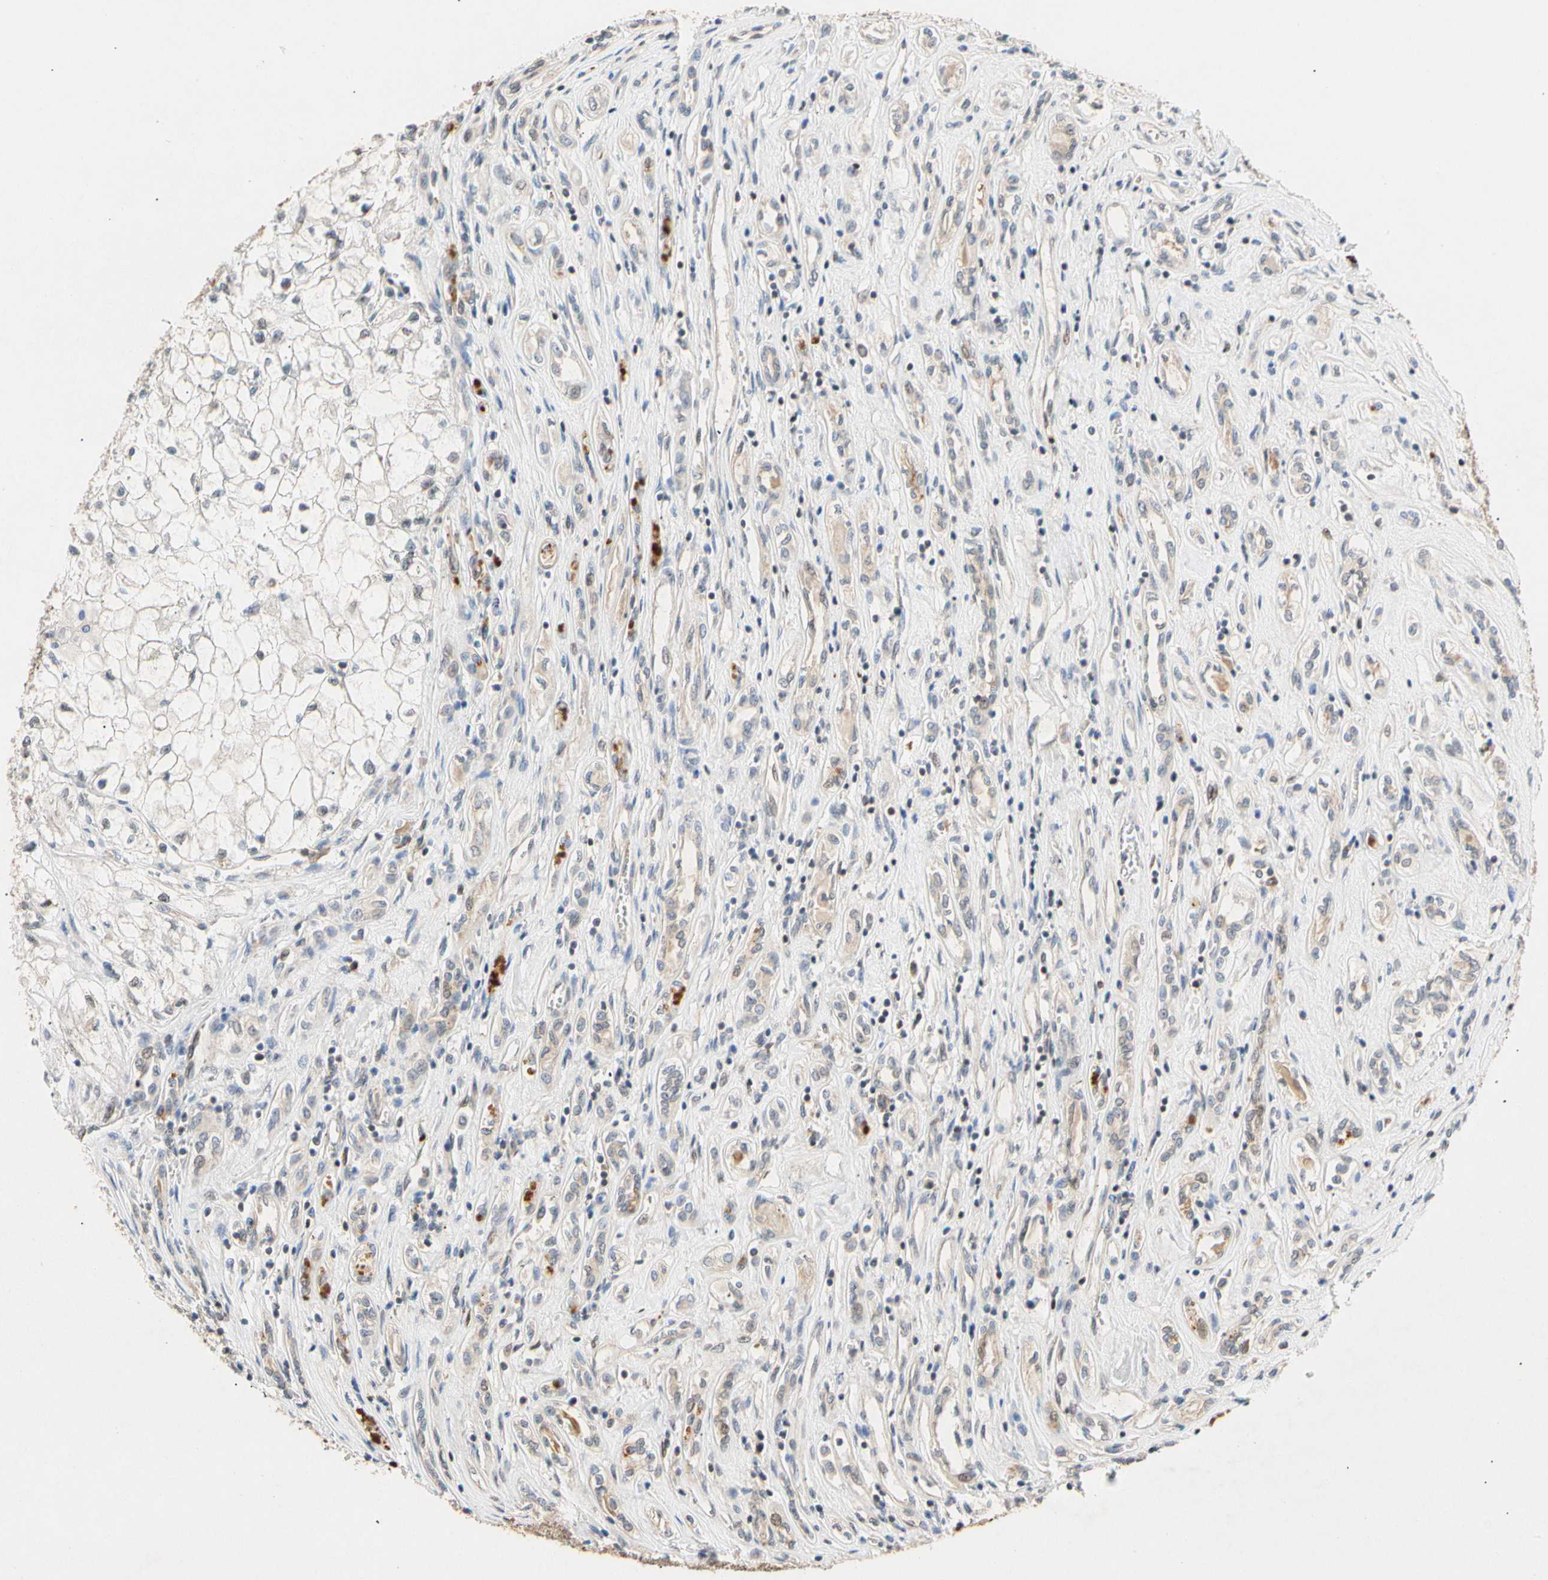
{"staining": {"intensity": "strong", "quantity": "<25%", "location": "nuclear"}, "tissue": "renal cancer", "cell_type": "Tumor cells", "image_type": "cancer", "snomed": [{"axis": "morphology", "description": "Adenocarcinoma, NOS"}, {"axis": "topography", "description": "Kidney"}], "caption": "A brown stain highlights strong nuclear staining of a protein in renal adenocarcinoma tumor cells. The protein of interest is shown in brown color, while the nuclei are stained blue.", "gene": "EIF1AX", "patient": {"sex": "female", "age": 70}}